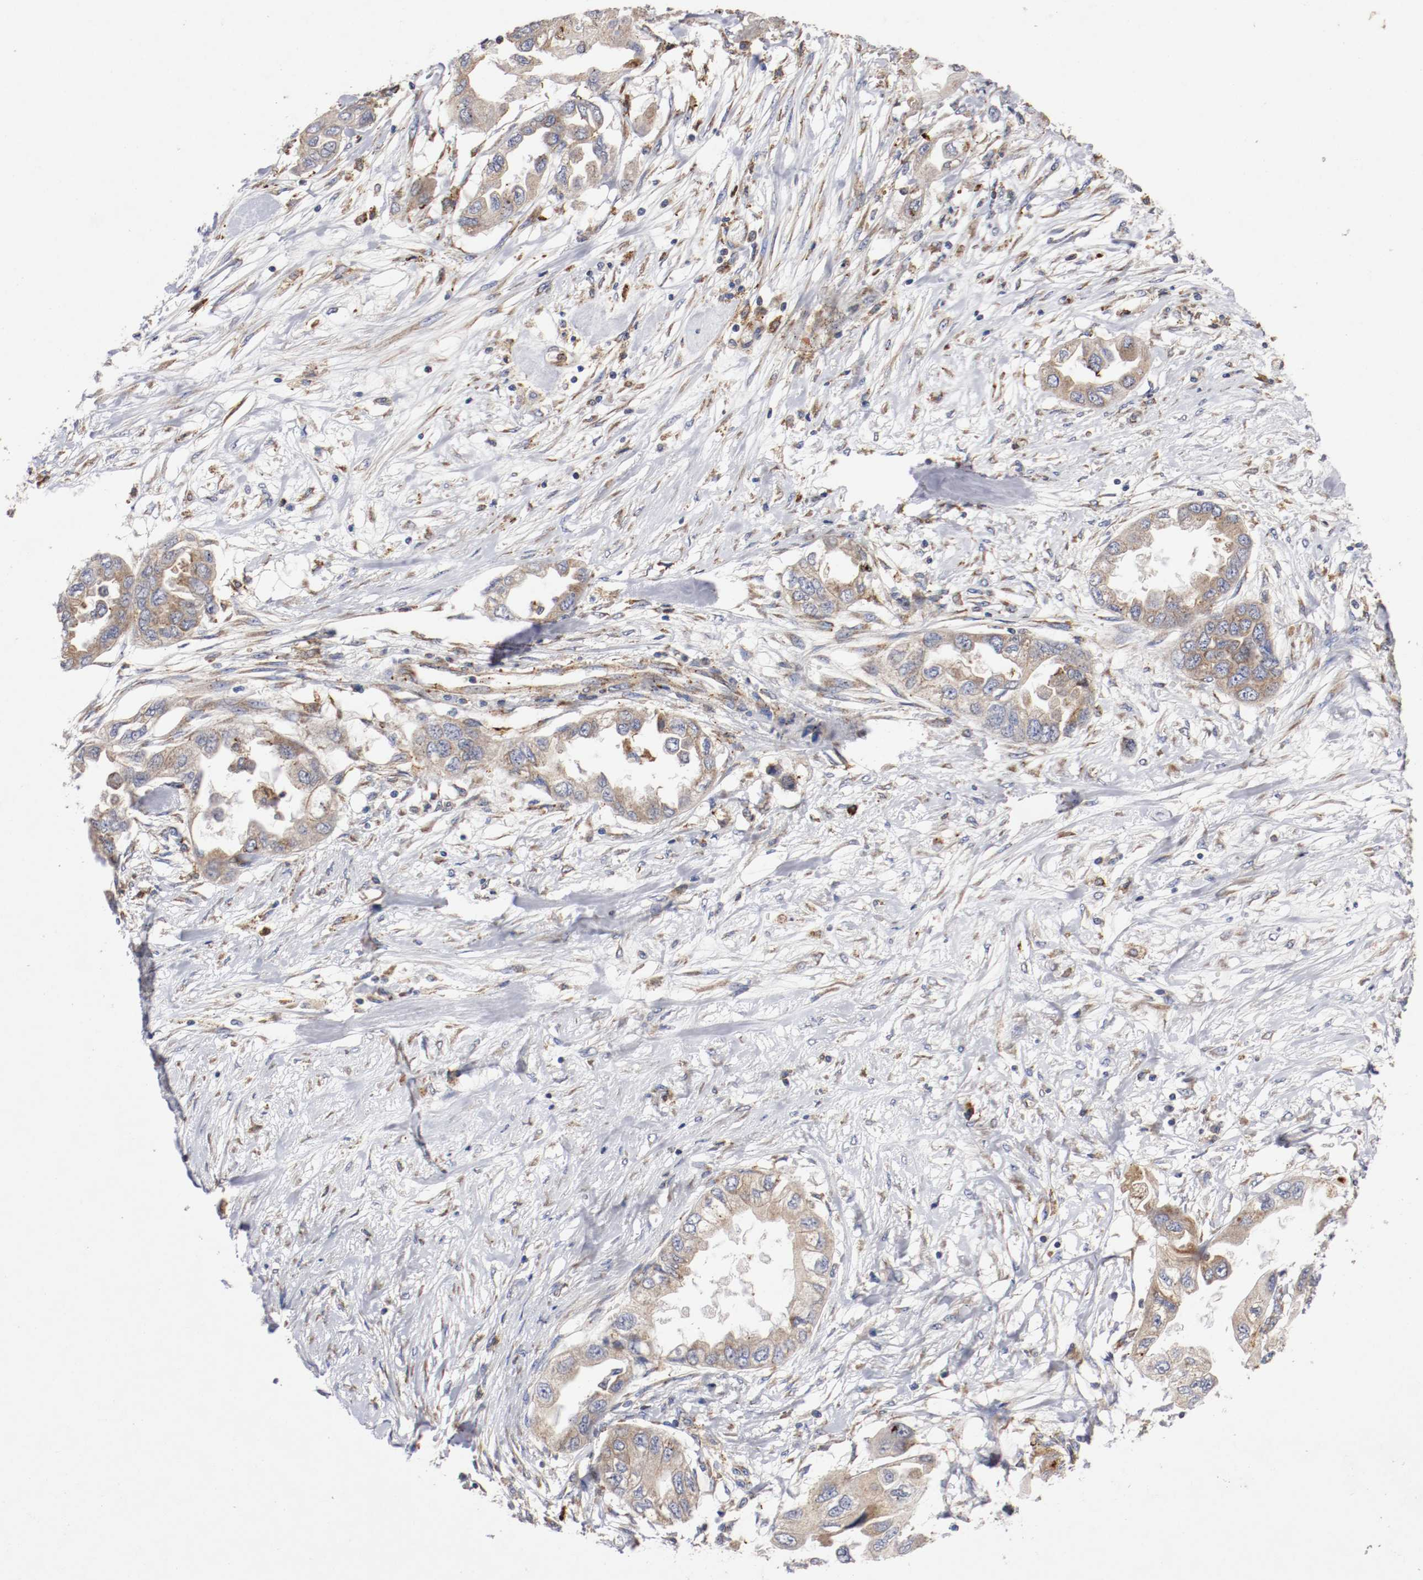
{"staining": {"intensity": "moderate", "quantity": "25%-75%", "location": "cytoplasmic/membranous"}, "tissue": "endometrial cancer", "cell_type": "Tumor cells", "image_type": "cancer", "snomed": [{"axis": "morphology", "description": "Adenocarcinoma, NOS"}, {"axis": "topography", "description": "Endometrium"}], "caption": "This photomicrograph exhibits endometrial cancer (adenocarcinoma) stained with immunohistochemistry (IHC) to label a protein in brown. The cytoplasmic/membranous of tumor cells show moderate positivity for the protein. Nuclei are counter-stained blue.", "gene": "TRAF2", "patient": {"sex": "female", "age": 67}}